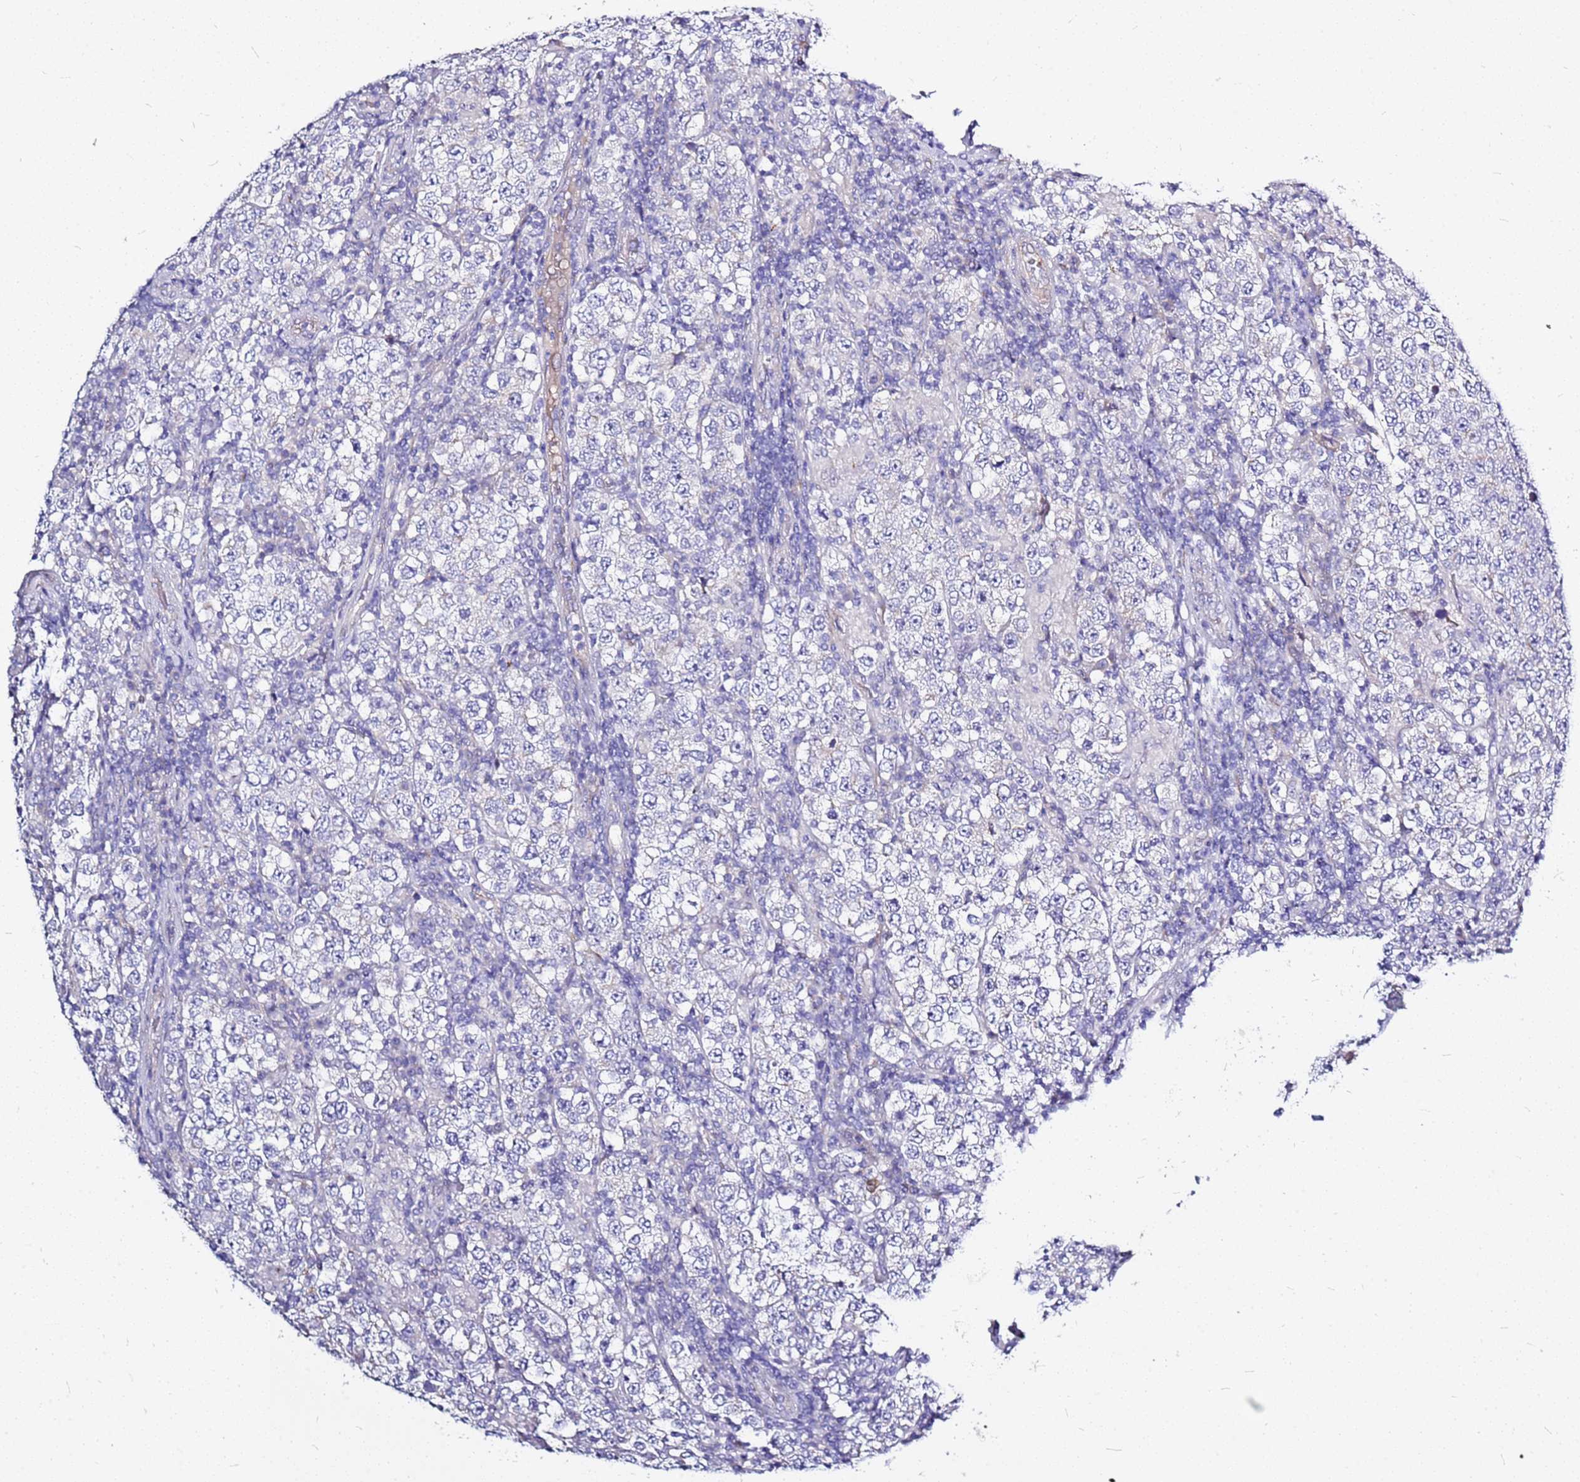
{"staining": {"intensity": "negative", "quantity": "none", "location": "none"}, "tissue": "testis cancer", "cell_type": "Tumor cells", "image_type": "cancer", "snomed": [{"axis": "morphology", "description": "Normal tissue, NOS"}, {"axis": "morphology", "description": "Urothelial carcinoma, High grade"}, {"axis": "morphology", "description": "Seminoma, NOS"}, {"axis": "morphology", "description": "Carcinoma, Embryonal, NOS"}, {"axis": "topography", "description": "Urinary bladder"}, {"axis": "topography", "description": "Testis"}], "caption": "Tumor cells show no significant expression in high-grade urothelial carcinoma (testis).", "gene": "CASD1", "patient": {"sex": "male", "age": 41}}